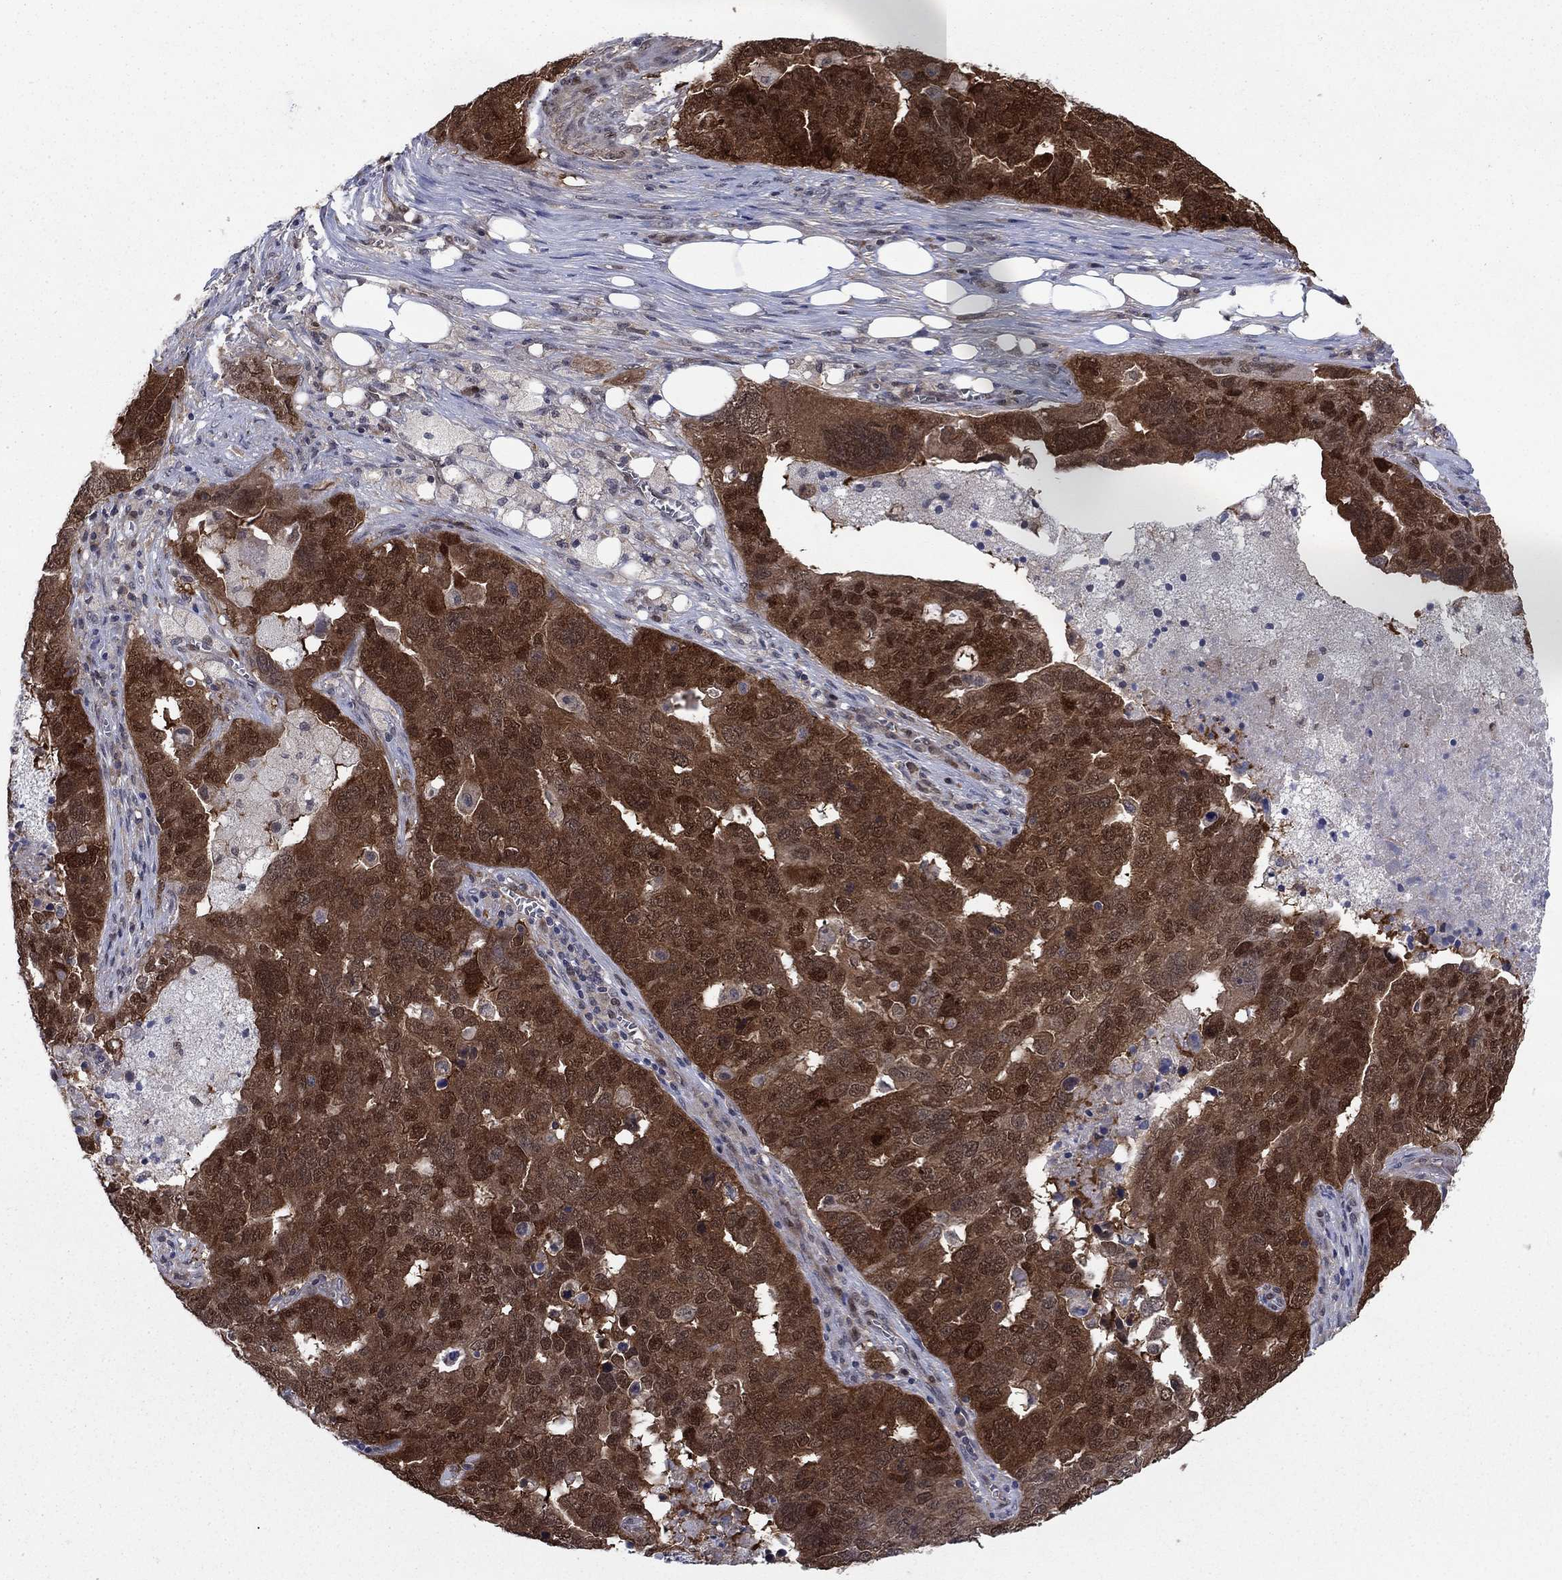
{"staining": {"intensity": "strong", "quantity": ">75%", "location": "cytoplasmic/membranous"}, "tissue": "ovarian cancer", "cell_type": "Tumor cells", "image_type": "cancer", "snomed": [{"axis": "morphology", "description": "Carcinoma, endometroid"}, {"axis": "topography", "description": "Soft tissue"}, {"axis": "topography", "description": "Ovary"}], "caption": "IHC image of neoplastic tissue: ovarian cancer (endometroid carcinoma) stained using IHC exhibits high levels of strong protein expression localized specifically in the cytoplasmic/membranous of tumor cells, appearing as a cytoplasmic/membranous brown color.", "gene": "FKBP4", "patient": {"sex": "female", "age": 52}}